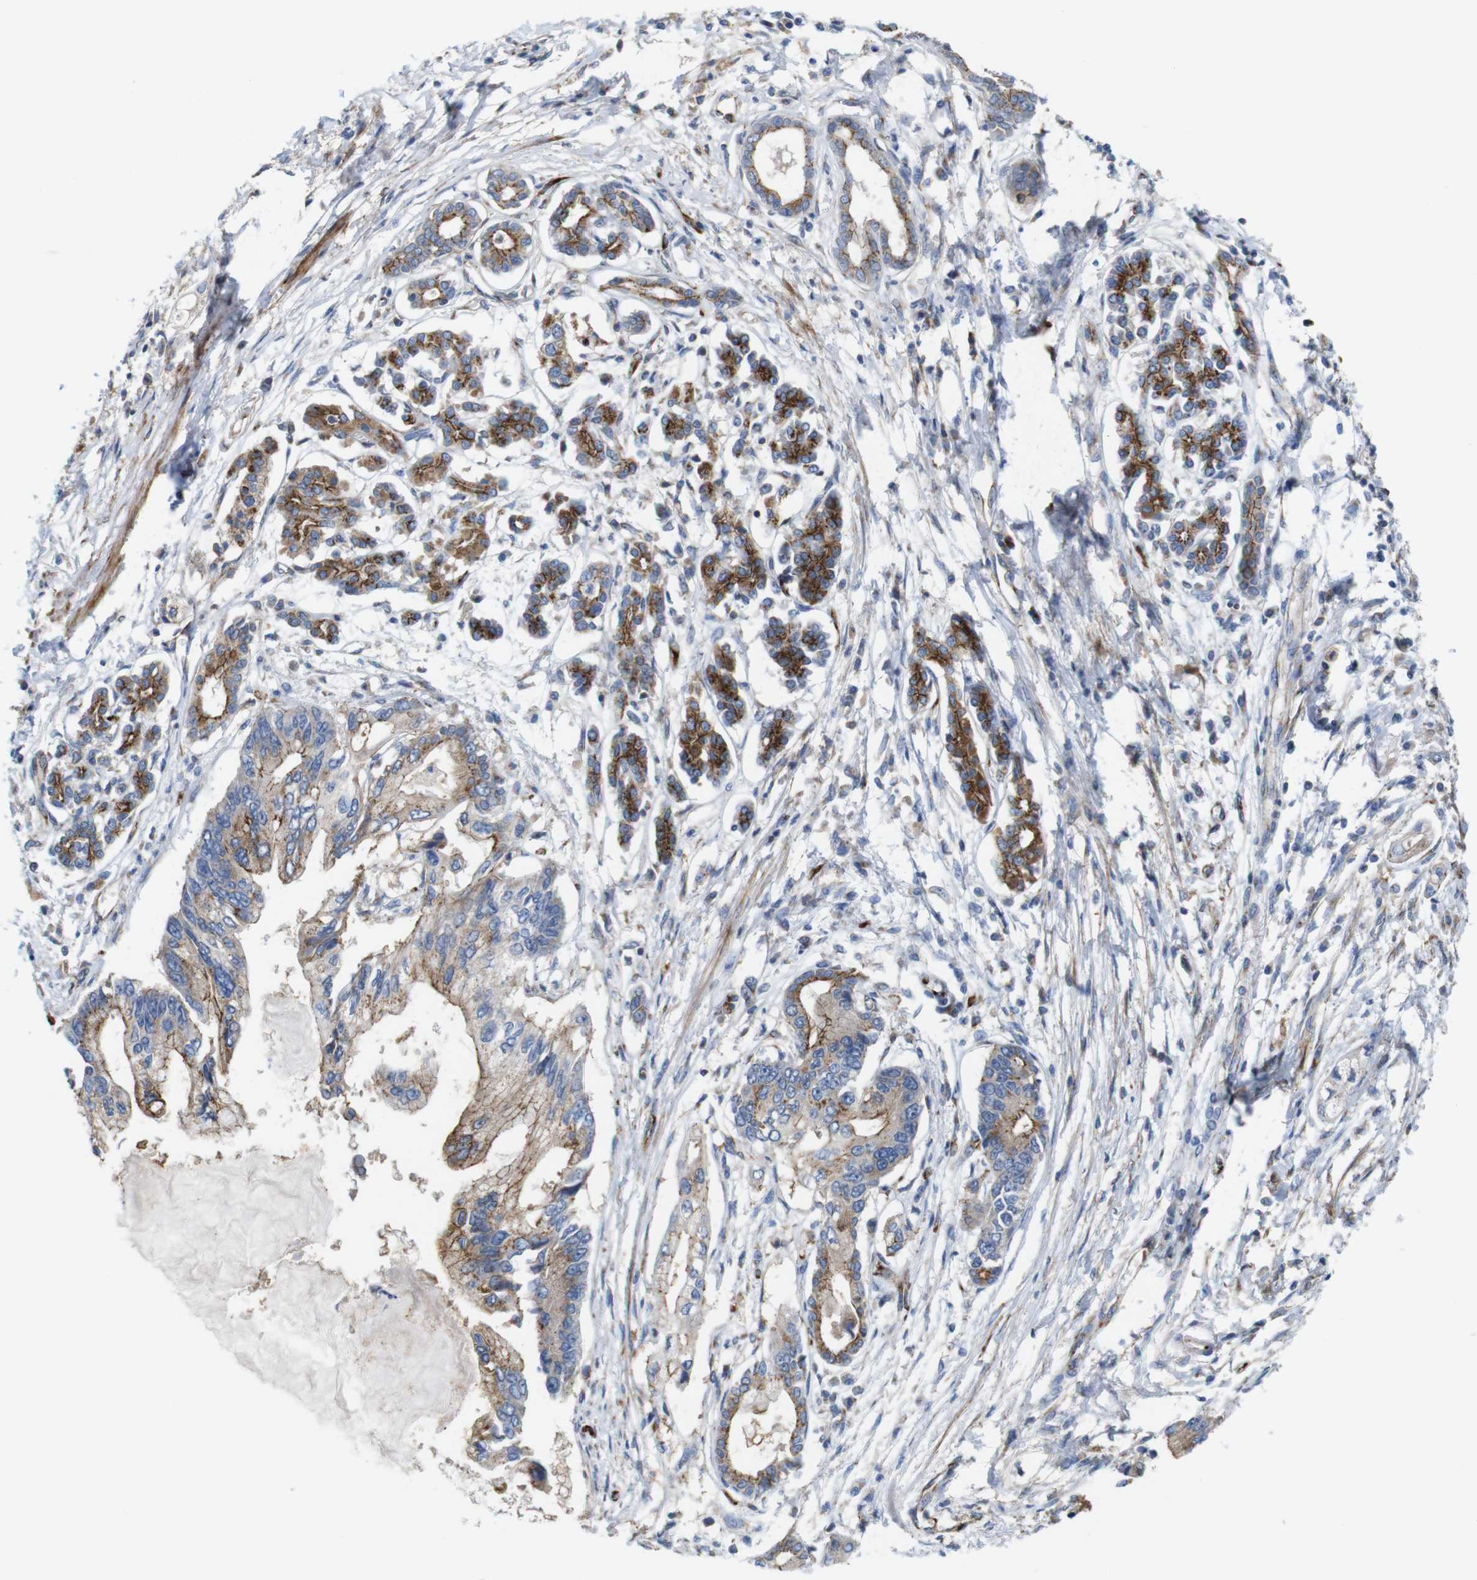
{"staining": {"intensity": "strong", "quantity": "25%-75%", "location": "cytoplasmic/membranous"}, "tissue": "pancreatic cancer", "cell_type": "Tumor cells", "image_type": "cancer", "snomed": [{"axis": "morphology", "description": "Adenocarcinoma, NOS"}, {"axis": "topography", "description": "Pancreas"}], "caption": "Immunohistochemistry (IHC) (DAB) staining of pancreatic cancer reveals strong cytoplasmic/membranous protein positivity in approximately 25%-75% of tumor cells.", "gene": "EFCAB14", "patient": {"sex": "male", "age": 56}}